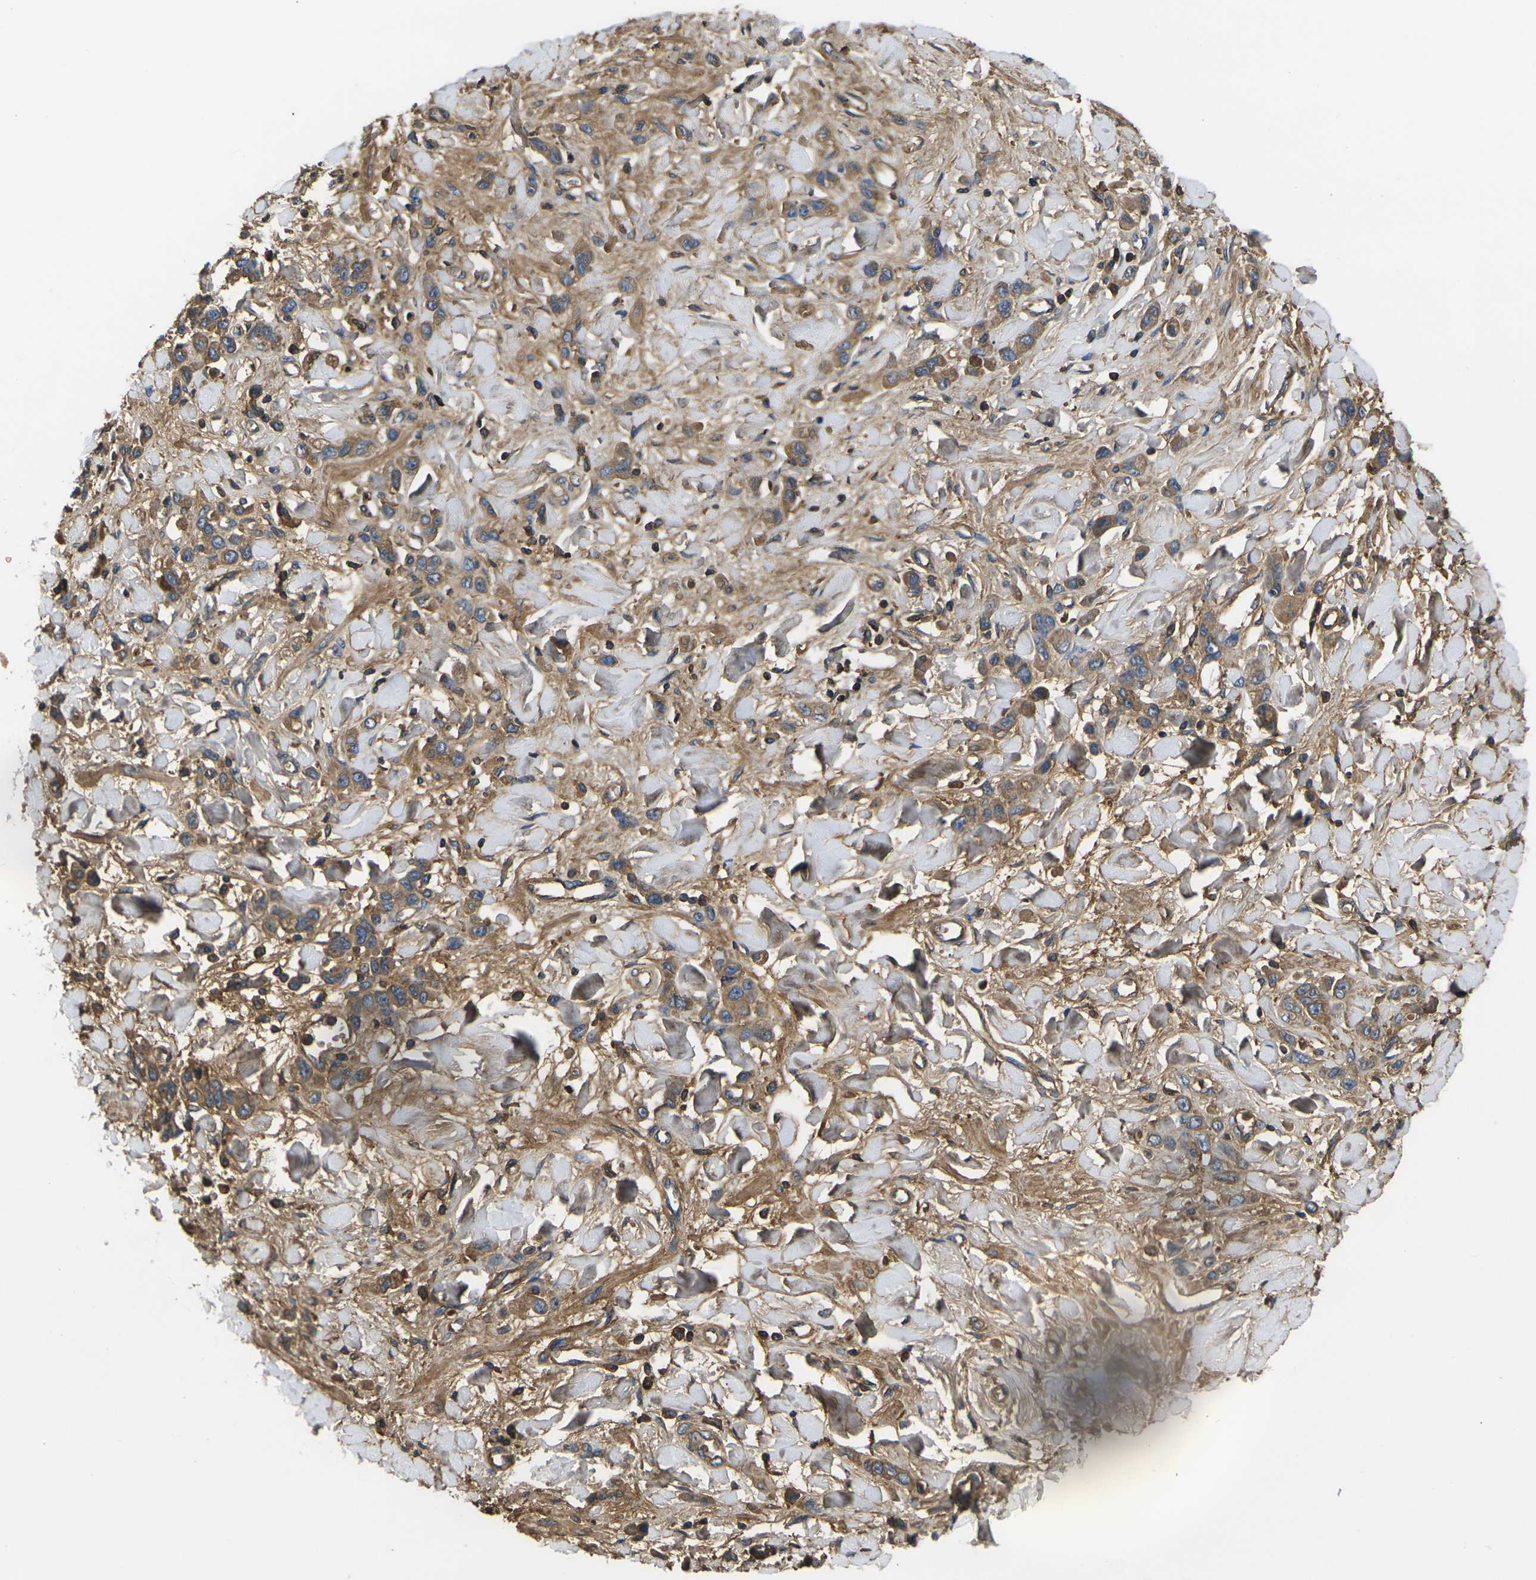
{"staining": {"intensity": "moderate", "quantity": ">75%", "location": "cytoplasmic/membranous"}, "tissue": "stomach cancer", "cell_type": "Tumor cells", "image_type": "cancer", "snomed": [{"axis": "morphology", "description": "Normal tissue, NOS"}, {"axis": "morphology", "description": "Adenocarcinoma, NOS"}, {"axis": "topography", "description": "Stomach"}], "caption": "Immunohistochemical staining of human stomach adenocarcinoma exhibits medium levels of moderate cytoplasmic/membranous expression in about >75% of tumor cells. (DAB IHC, brown staining for protein, blue staining for nuclei).", "gene": "HSPG2", "patient": {"sex": "male", "age": 82}}